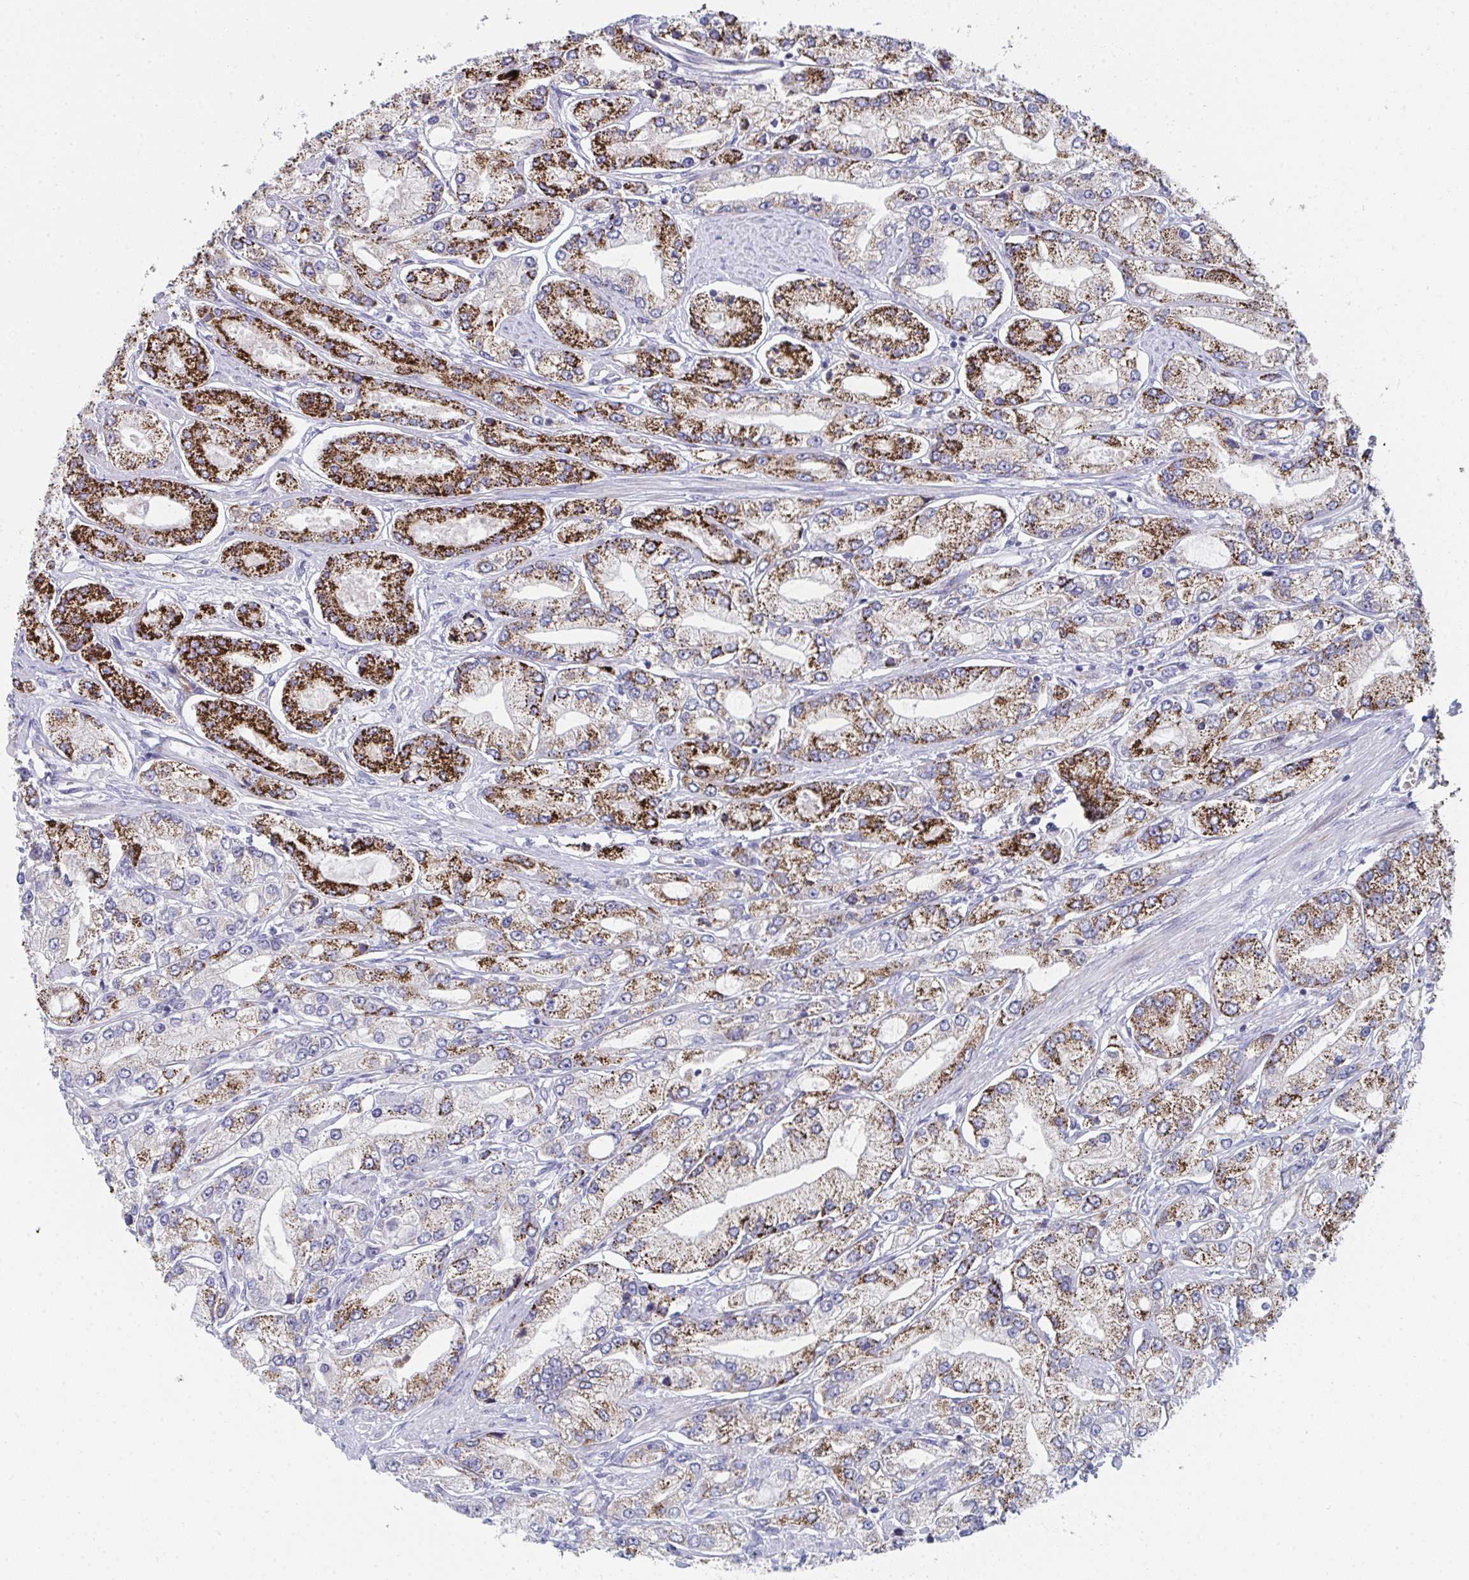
{"staining": {"intensity": "strong", "quantity": "25%-75%", "location": "cytoplasmic/membranous"}, "tissue": "prostate cancer", "cell_type": "Tumor cells", "image_type": "cancer", "snomed": [{"axis": "morphology", "description": "Adenocarcinoma, High grade"}, {"axis": "topography", "description": "Prostate"}], "caption": "Immunohistochemical staining of prostate cancer reveals high levels of strong cytoplasmic/membranous staining in about 25%-75% of tumor cells.", "gene": "VWDE", "patient": {"sex": "male", "age": 66}}